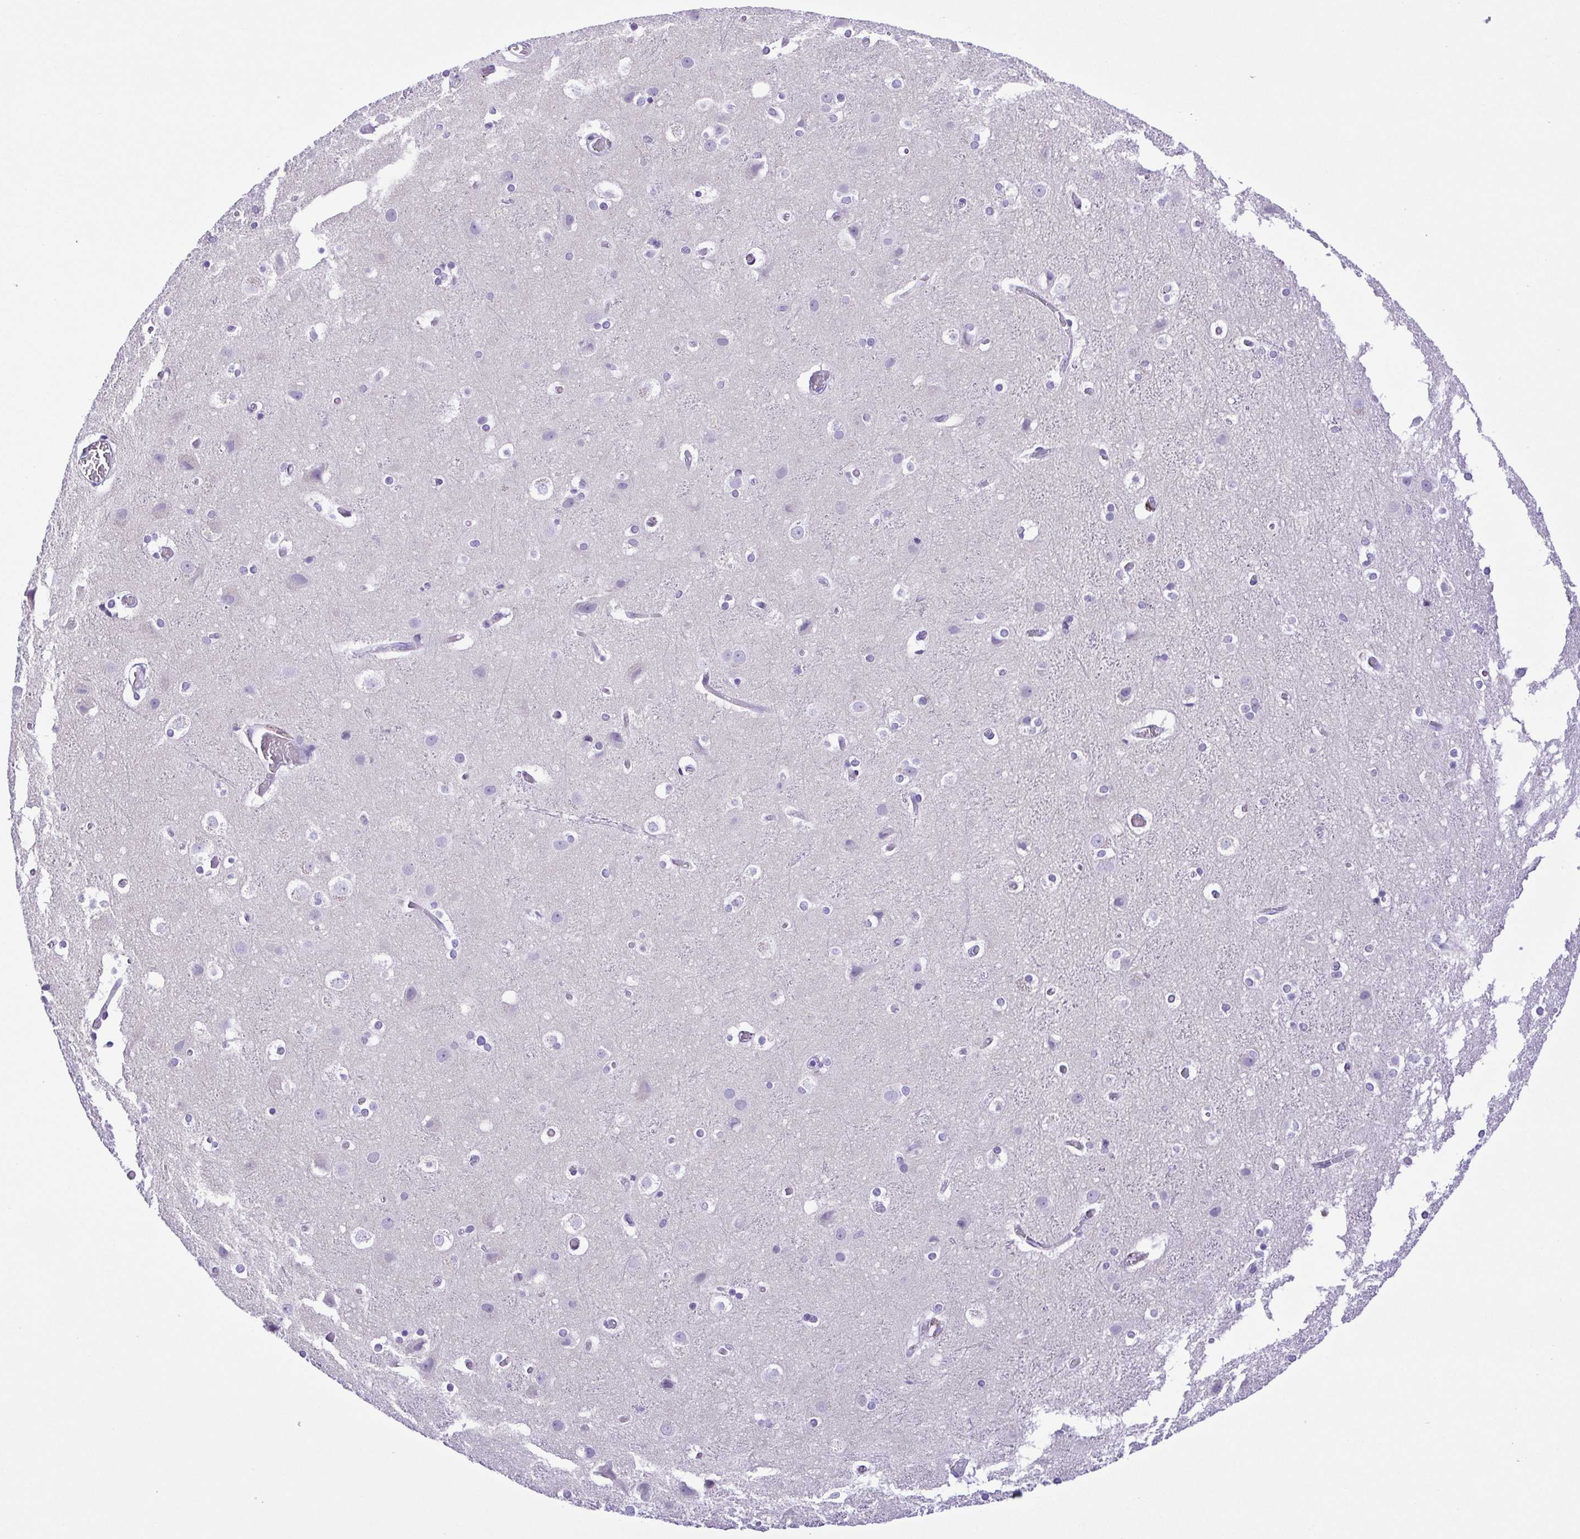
{"staining": {"intensity": "negative", "quantity": "none", "location": "none"}, "tissue": "cerebral cortex", "cell_type": "Endothelial cells", "image_type": "normal", "snomed": [{"axis": "morphology", "description": "Normal tissue, NOS"}, {"axis": "topography", "description": "Cerebral cortex"}], "caption": "This is an IHC micrograph of benign human cerebral cortex. There is no positivity in endothelial cells.", "gene": "PAK3", "patient": {"sex": "female", "age": 52}}